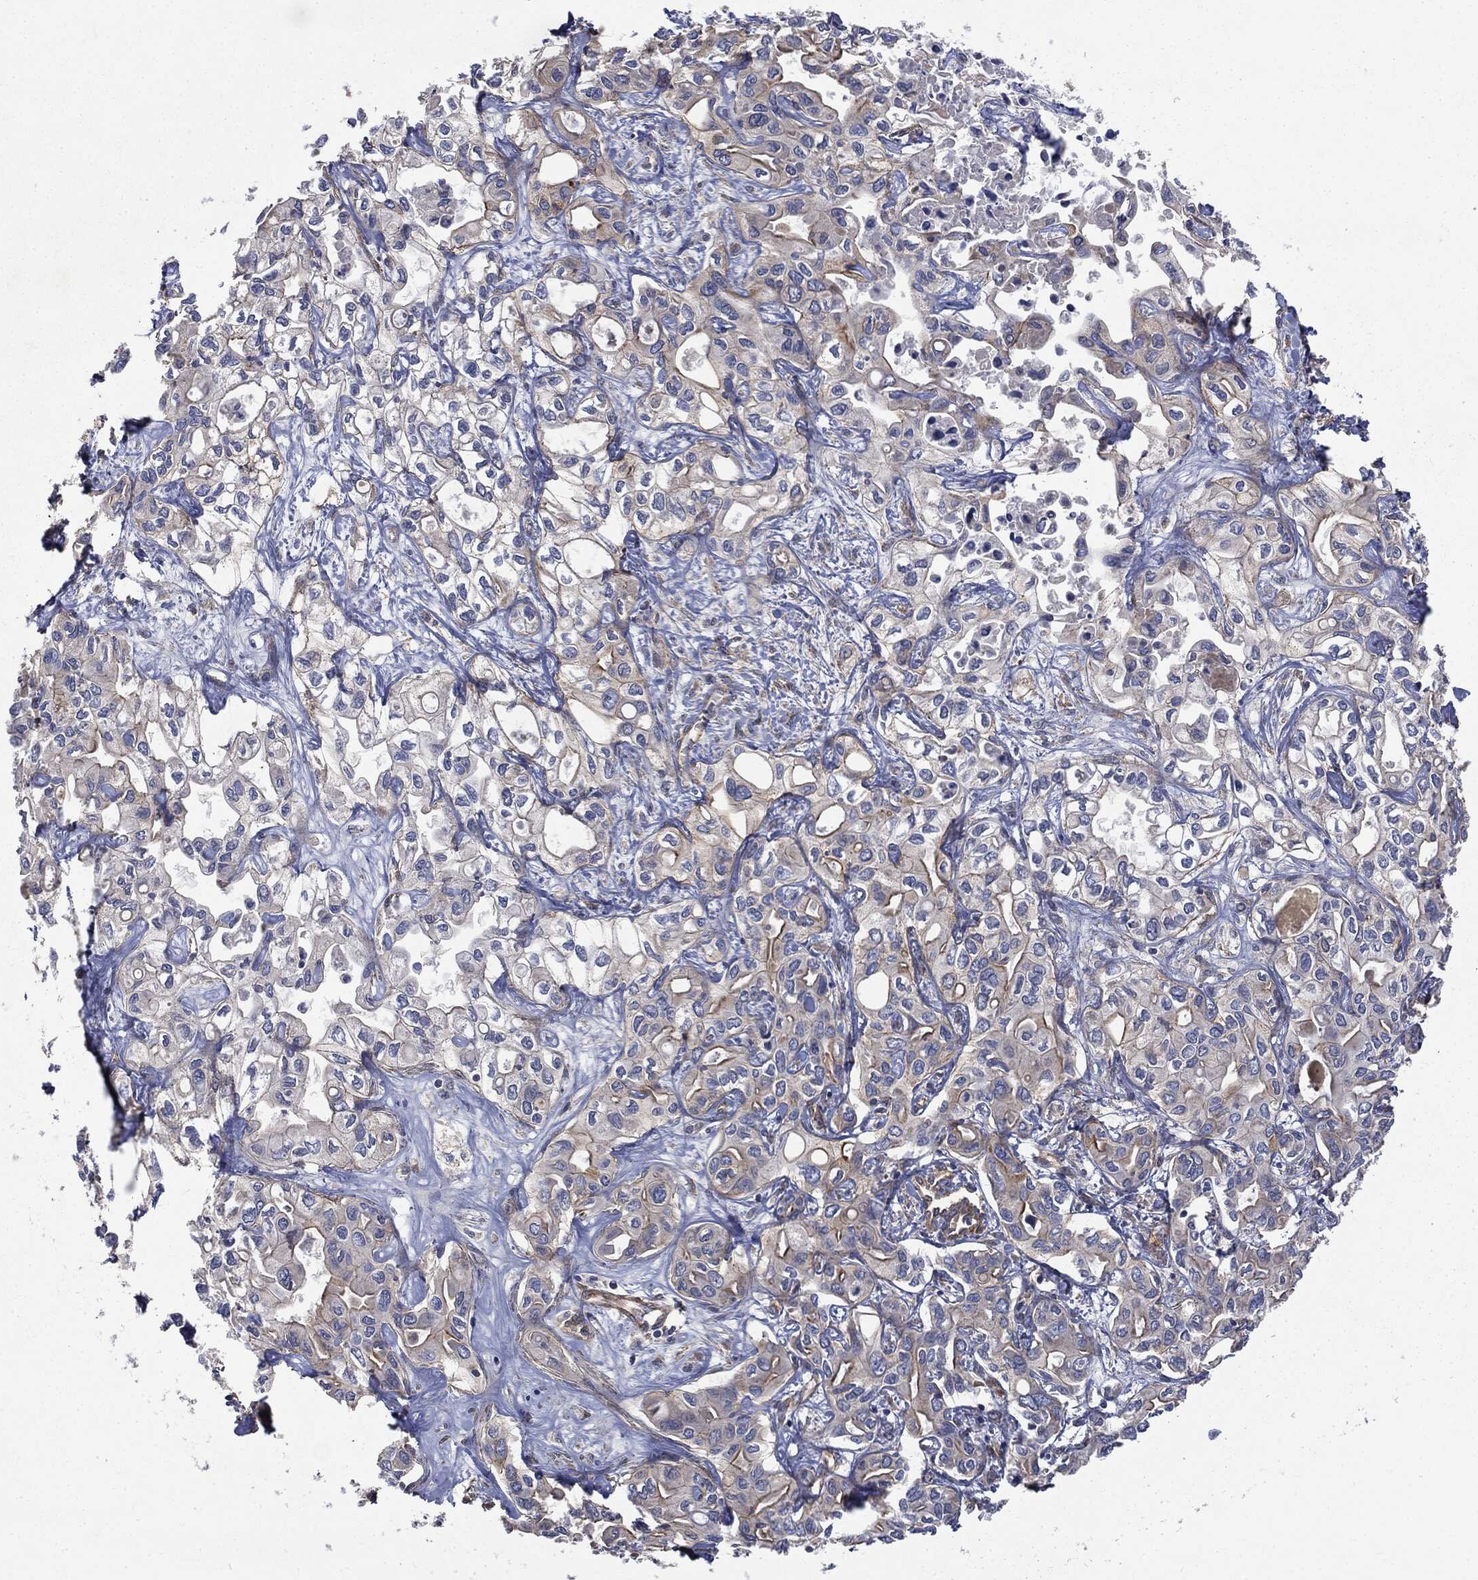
{"staining": {"intensity": "strong", "quantity": "<25%", "location": "cytoplasmic/membranous"}, "tissue": "liver cancer", "cell_type": "Tumor cells", "image_type": "cancer", "snomed": [{"axis": "morphology", "description": "Cholangiocarcinoma"}, {"axis": "topography", "description": "Liver"}], "caption": "Immunohistochemistry (IHC) staining of liver cancer (cholangiocarcinoma), which displays medium levels of strong cytoplasmic/membranous expression in approximately <25% of tumor cells indicating strong cytoplasmic/membranous protein expression. The staining was performed using DAB (3,3'-diaminobenzidine) (brown) for protein detection and nuclei were counterstained in hematoxylin (blue).", "gene": "EPS15L1", "patient": {"sex": "female", "age": 64}}